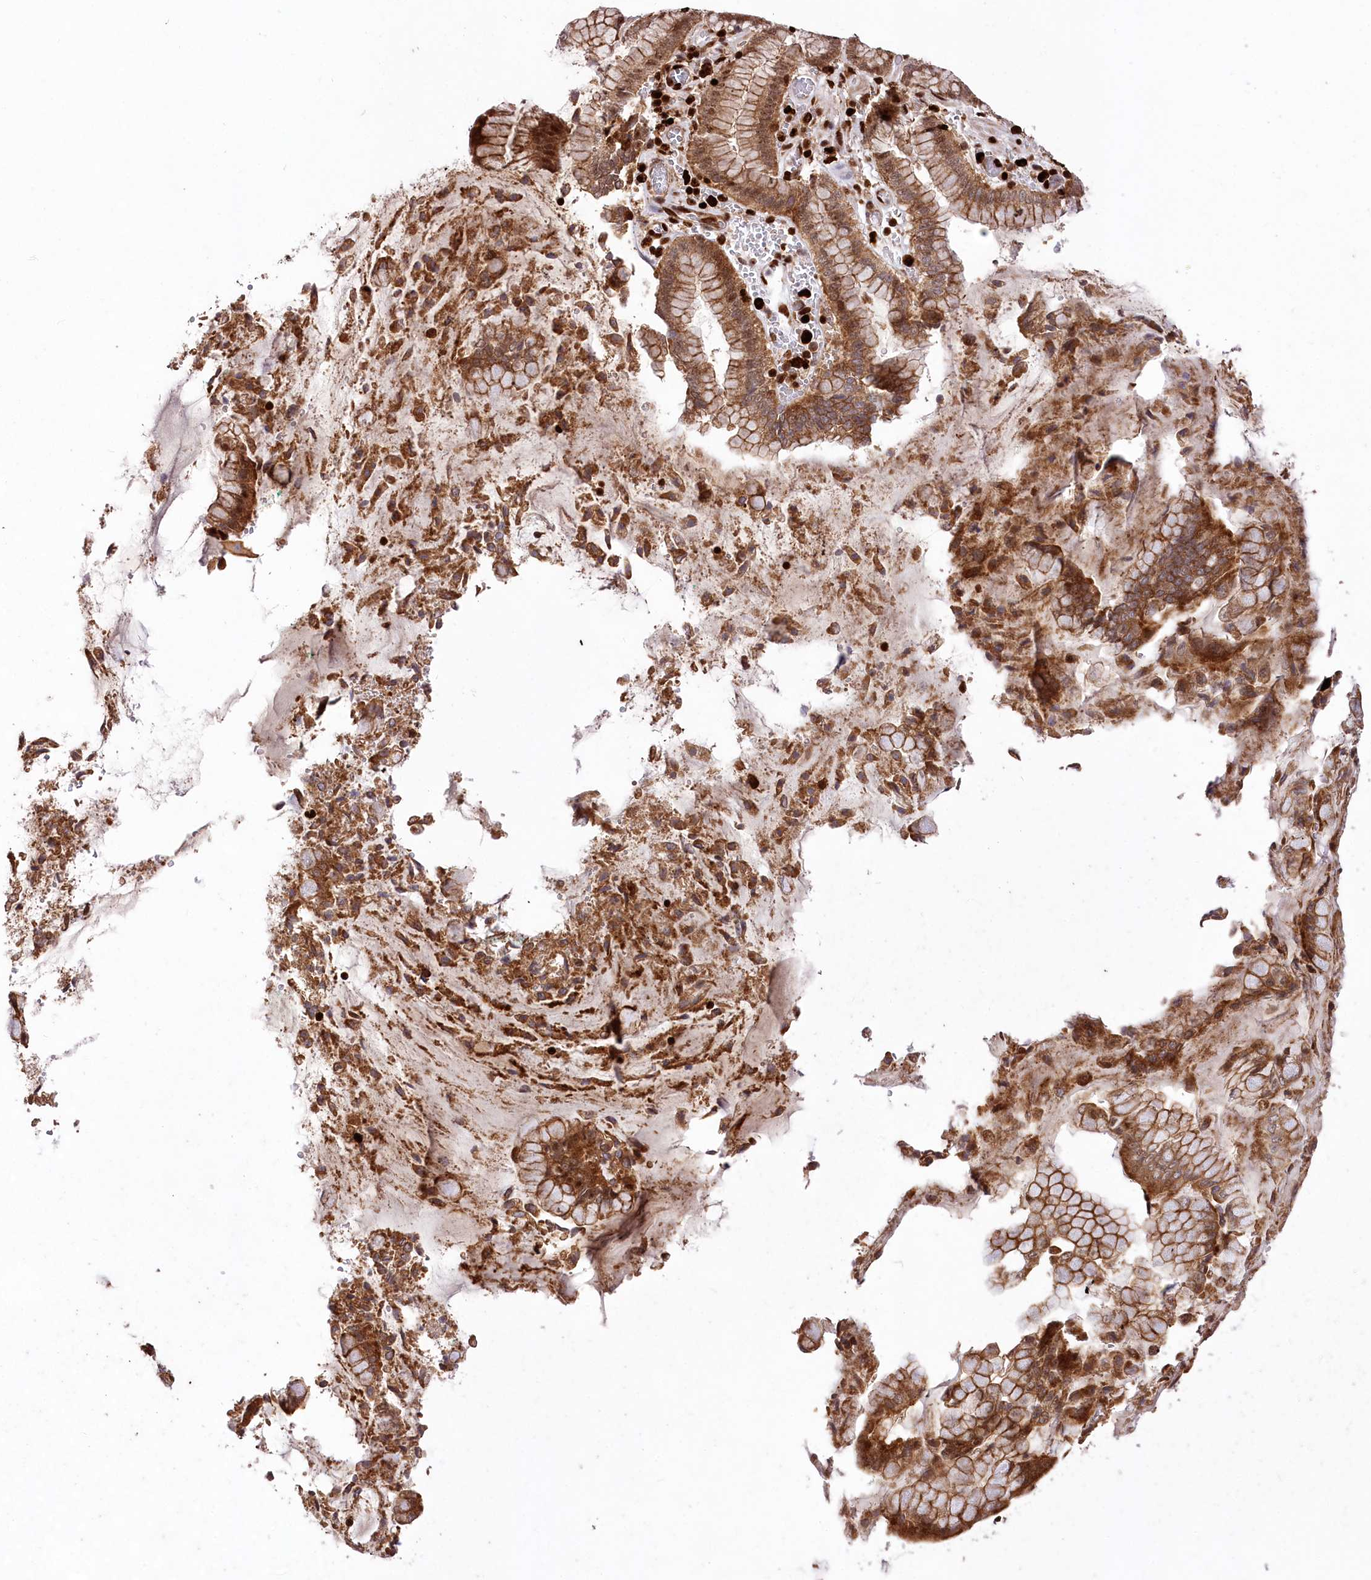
{"staining": {"intensity": "moderate", "quantity": ">75%", "location": "cytoplasmic/membranous"}, "tissue": "stomach cancer", "cell_type": "Tumor cells", "image_type": "cancer", "snomed": [{"axis": "morphology", "description": "Normal tissue, NOS"}, {"axis": "morphology", "description": "Adenocarcinoma, NOS"}, {"axis": "topography", "description": "Lymph node"}, {"axis": "topography", "description": "Stomach"}], "caption": "Immunohistochemical staining of stomach cancer reveals medium levels of moderate cytoplasmic/membranous expression in approximately >75% of tumor cells.", "gene": "FIGN", "patient": {"sex": "male", "age": 48}}